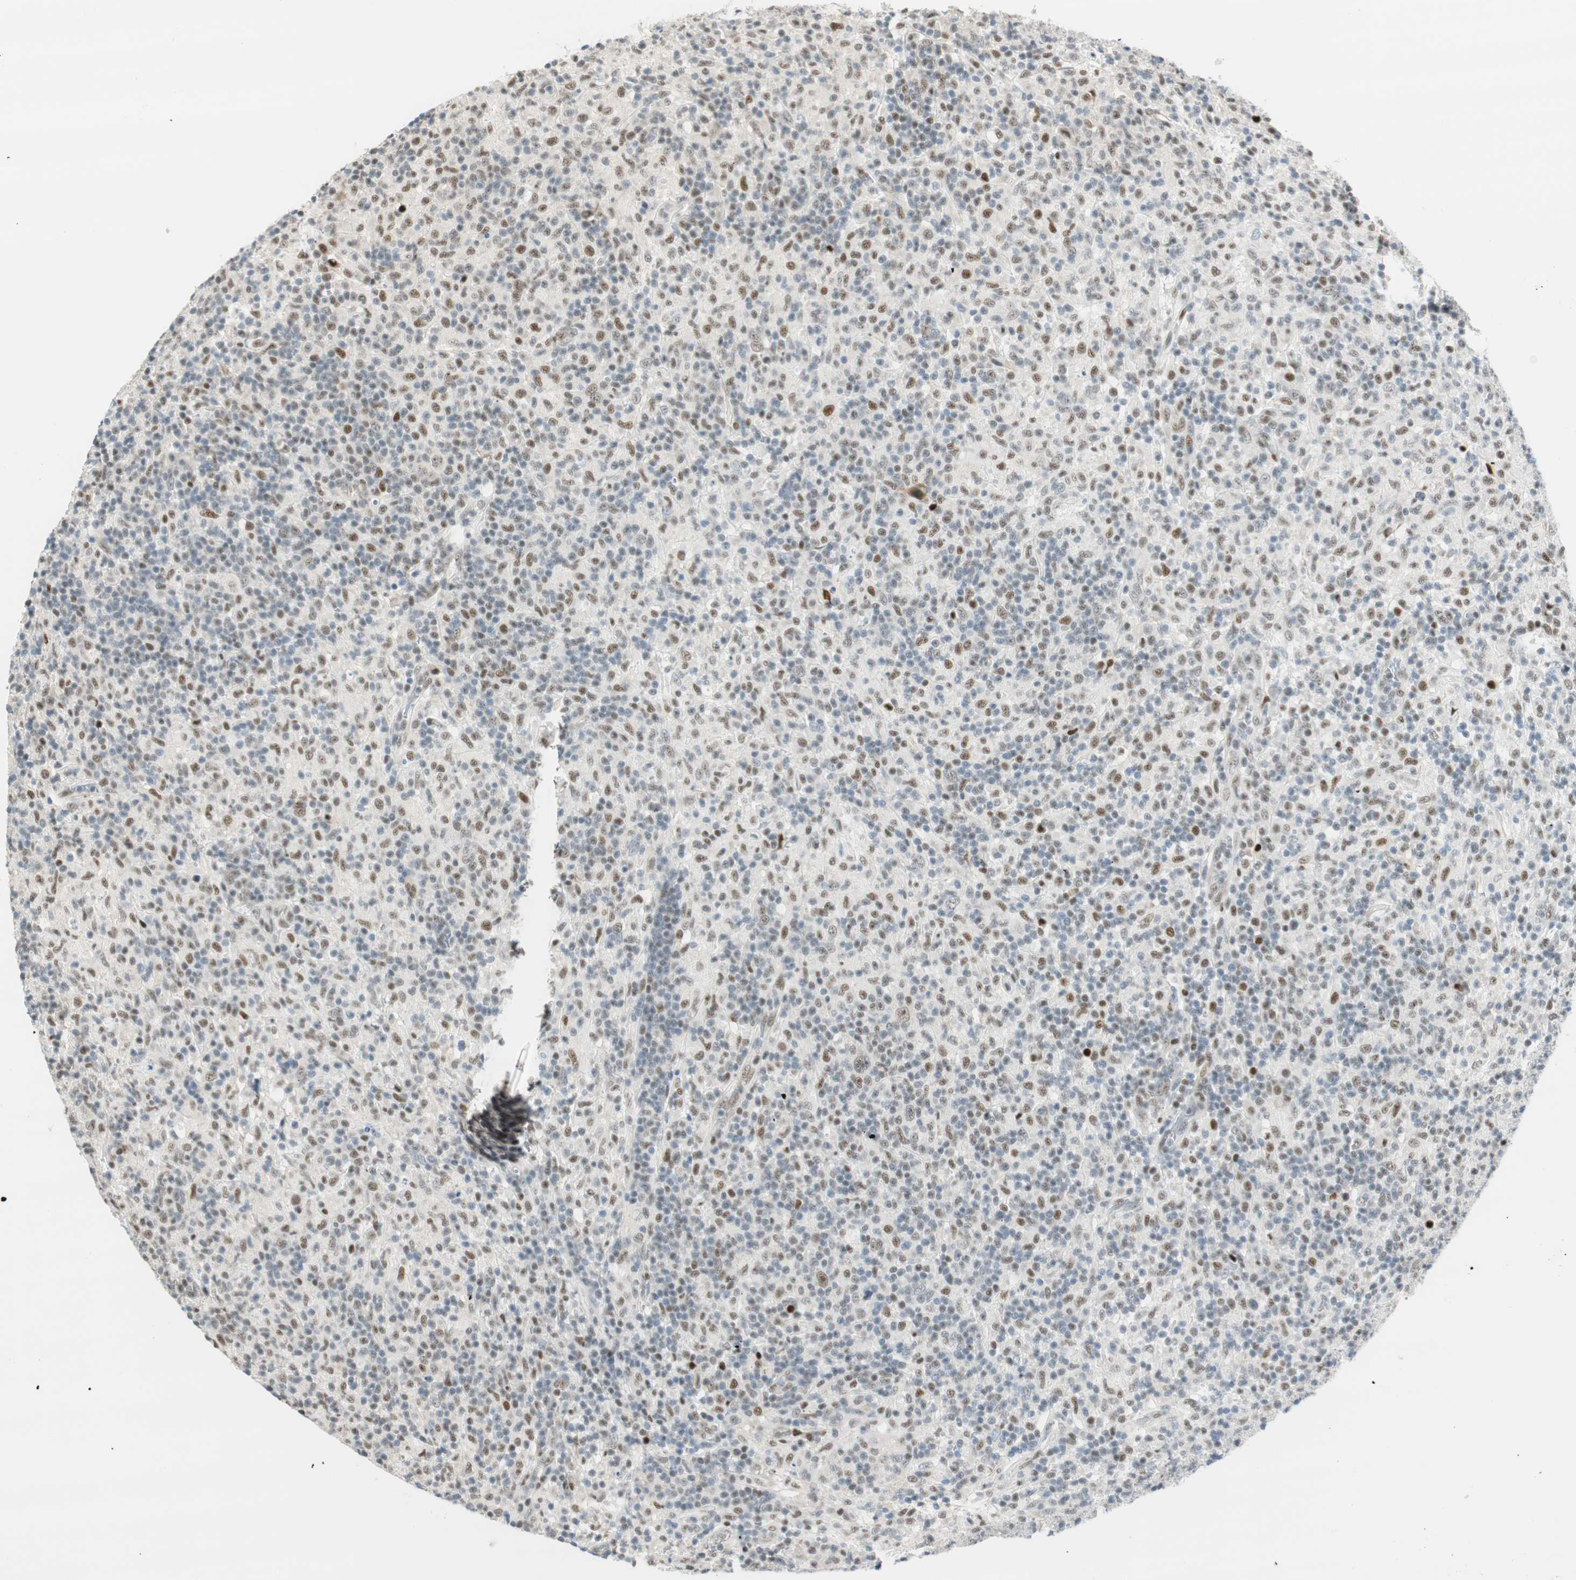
{"staining": {"intensity": "weak", "quantity": ">75%", "location": "nuclear"}, "tissue": "lymphoma", "cell_type": "Tumor cells", "image_type": "cancer", "snomed": [{"axis": "morphology", "description": "Hodgkin's disease, NOS"}, {"axis": "topography", "description": "Lymph node"}], "caption": "Weak nuclear staining is seen in about >75% of tumor cells in Hodgkin's disease.", "gene": "MSX2", "patient": {"sex": "male", "age": 70}}